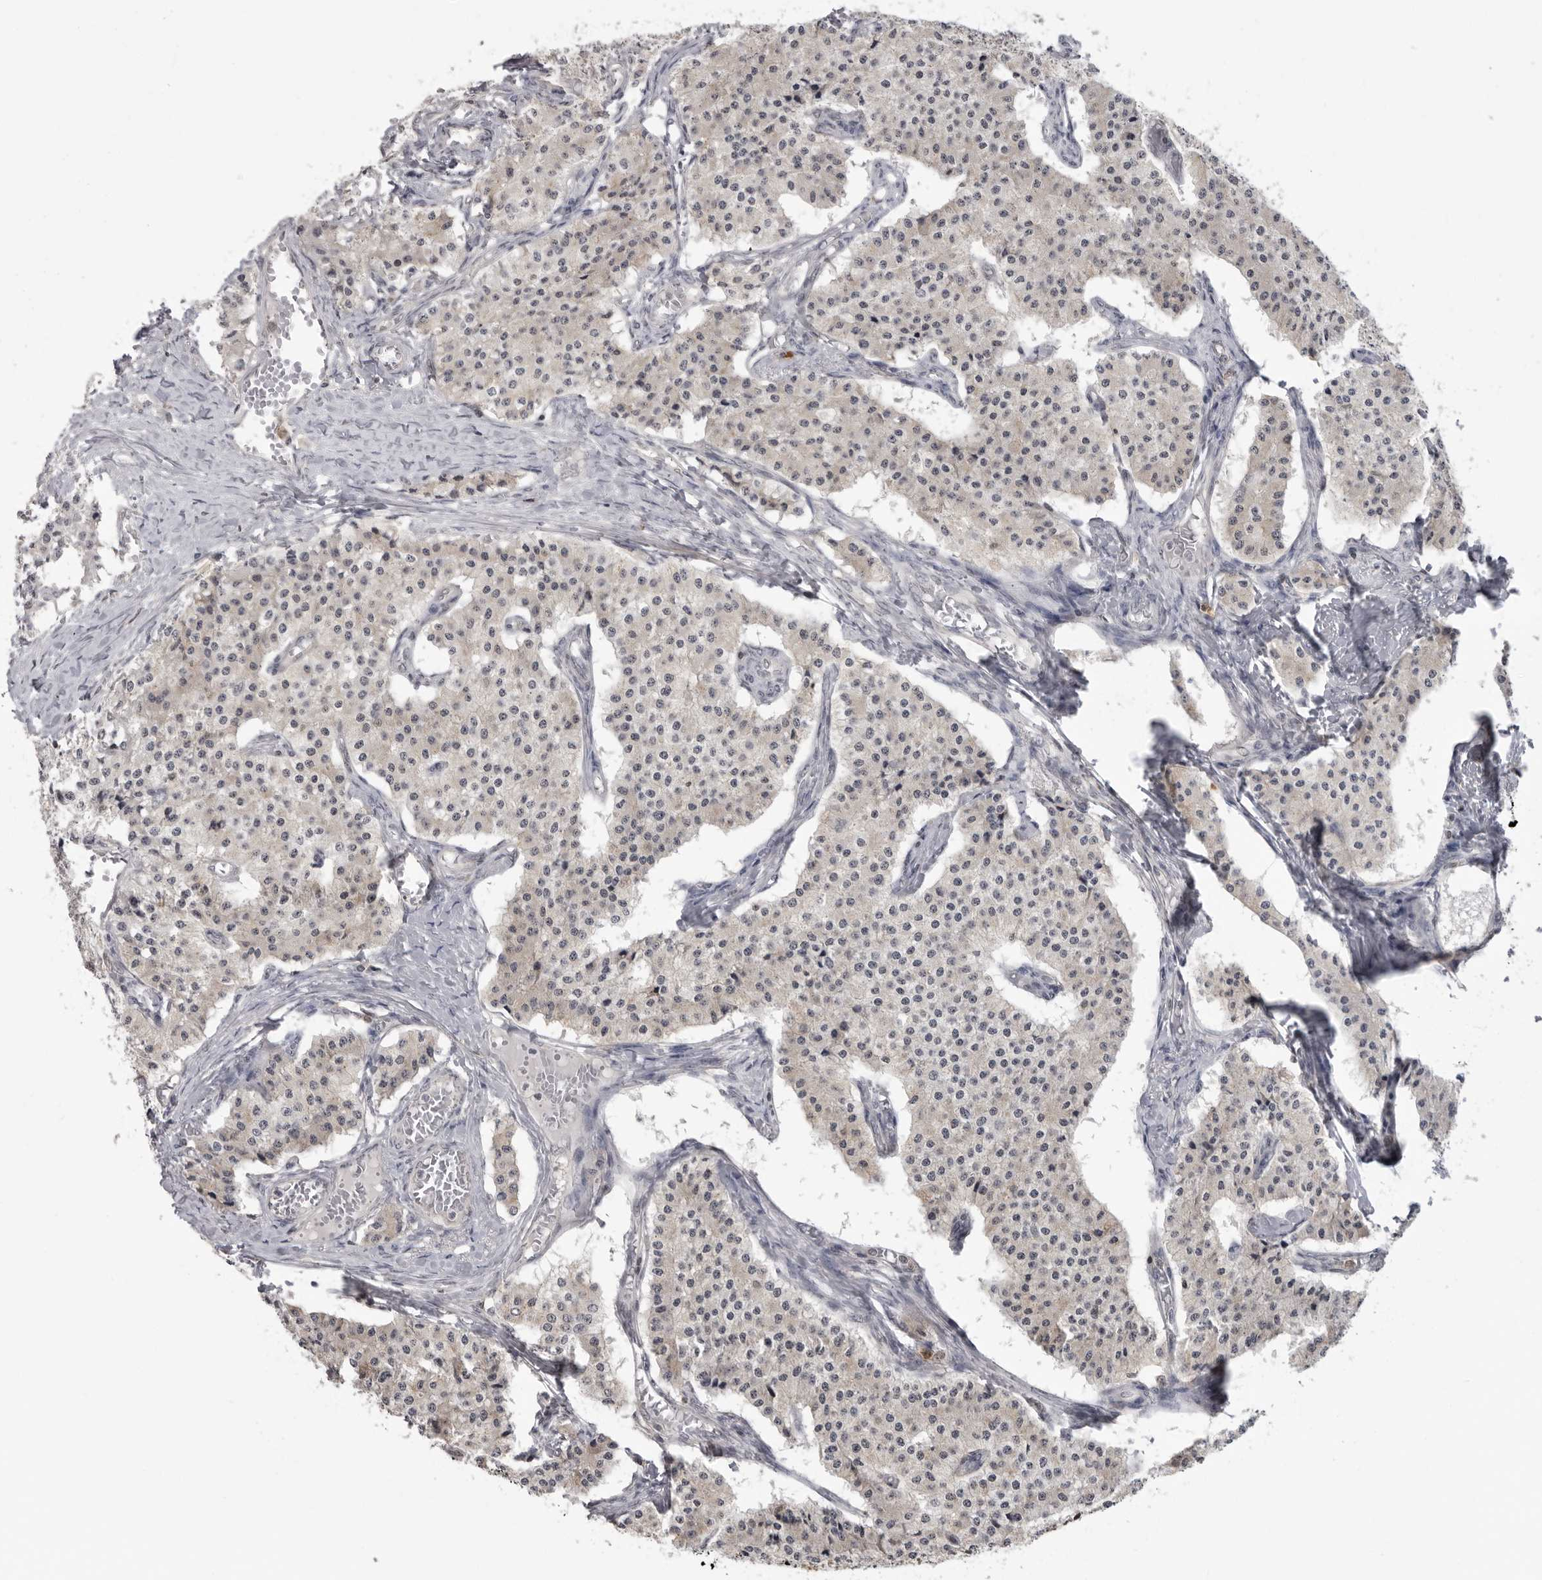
{"staining": {"intensity": "negative", "quantity": "none", "location": "none"}, "tissue": "carcinoid", "cell_type": "Tumor cells", "image_type": "cancer", "snomed": [{"axis": "morphology", "description": "Carcinoid, malignant, NOS"}, {"axis": "topography", "description": "Colon"}], "caption": "The micrograph shows no significant staining in tumor cells of carcinoid (malignant).", "gene": "PDCL3", "patient": {"sex": "female", "age": 52}}